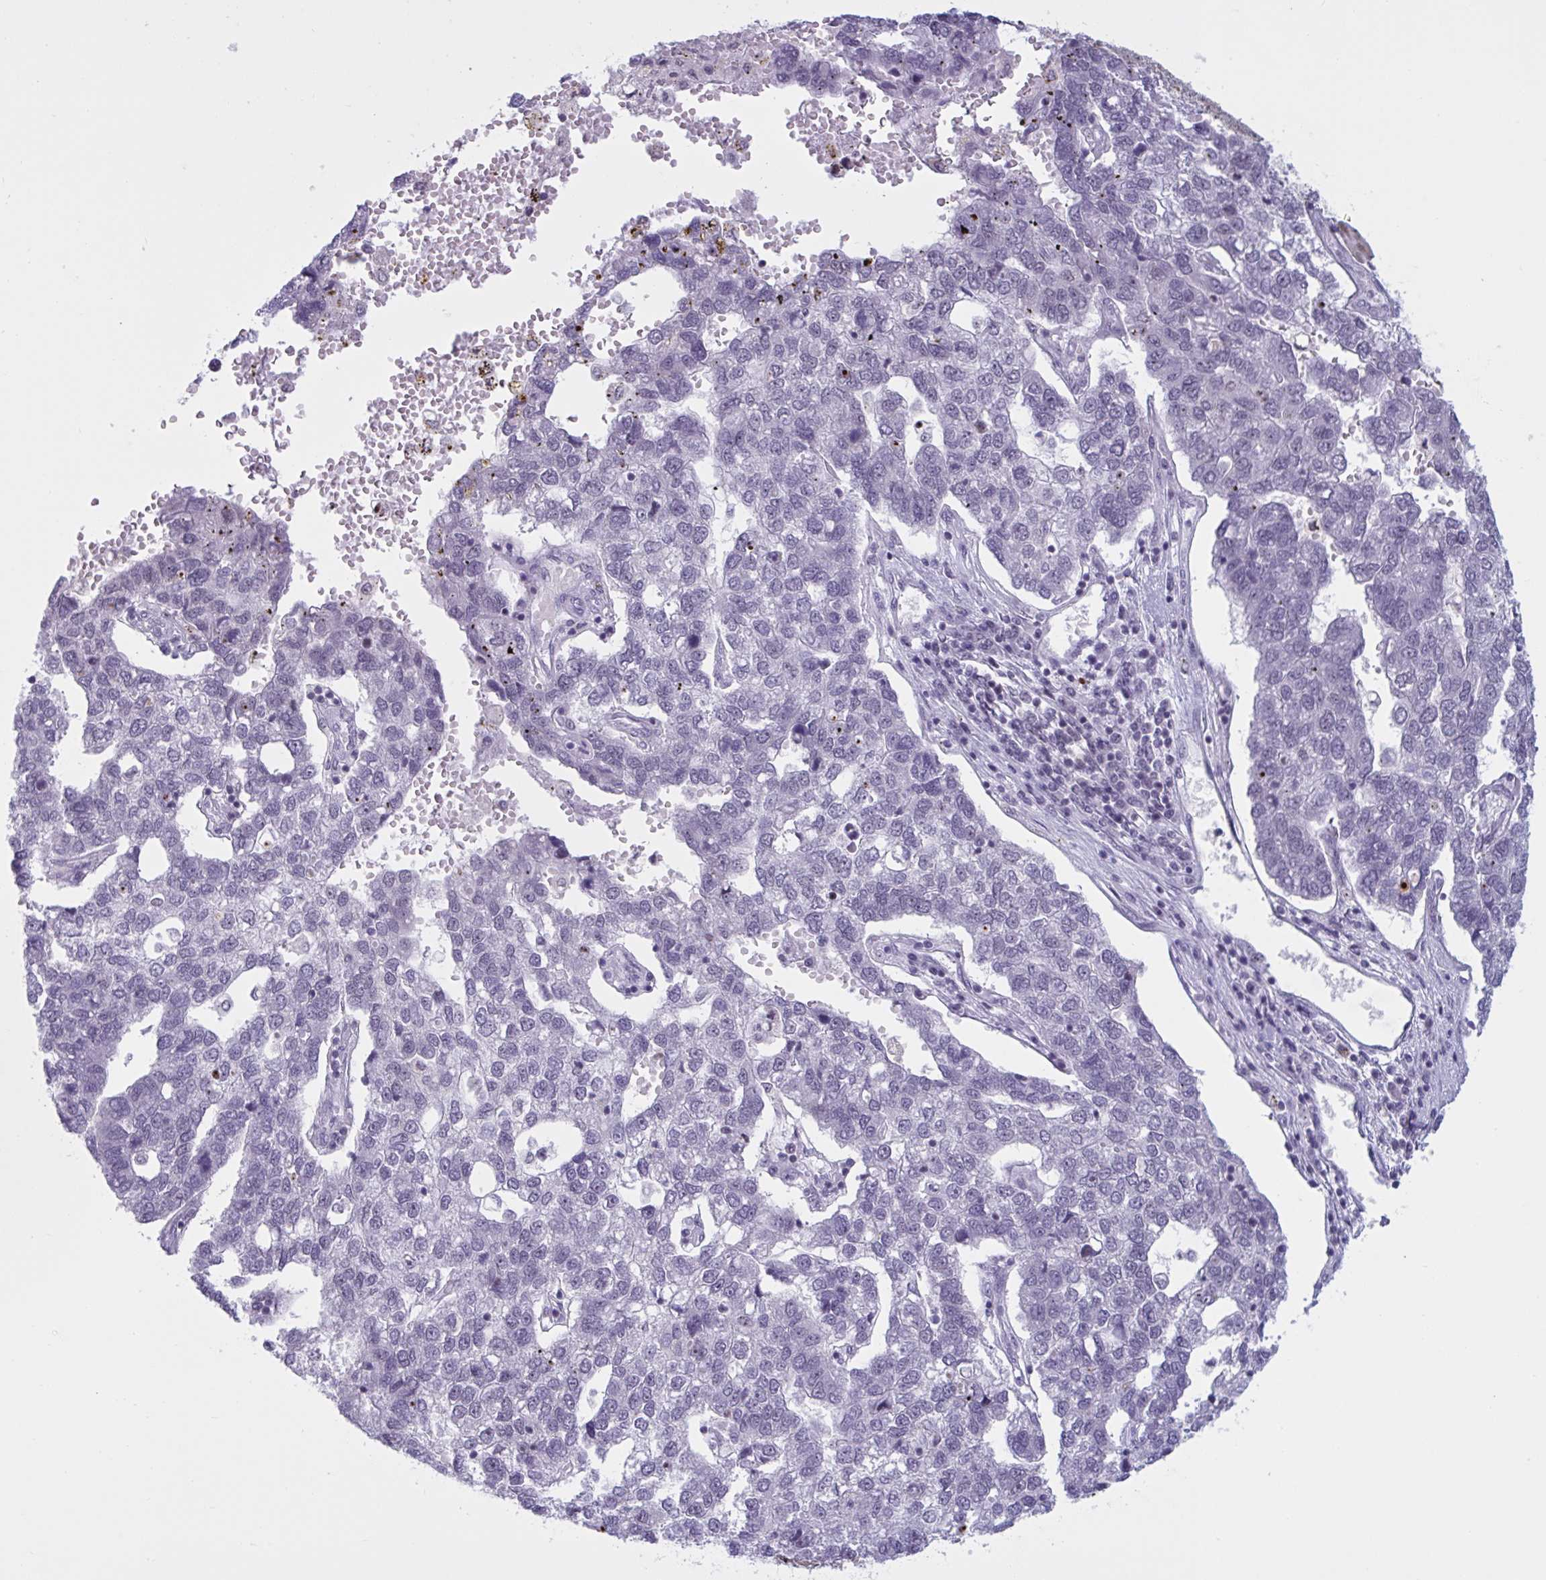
{"staining": {"intensity": "negative", "quantity": "none", "location": "none"}, "tissue": "pancreatic cancer", "cell_type": "Tumor cells", "image_type": "cancer", "snomed": [{"axis": "morphology", "description": "Adenocarcinoma, NOS"}, {"axis": "topography", "description": "Pancreas"}], "caption": "Photomicrograph shows no protein staining in tumor cells of pancreatic cancer tissue.", "gene": "TGM6", "patient": {"sex": "female", "age": 61}}